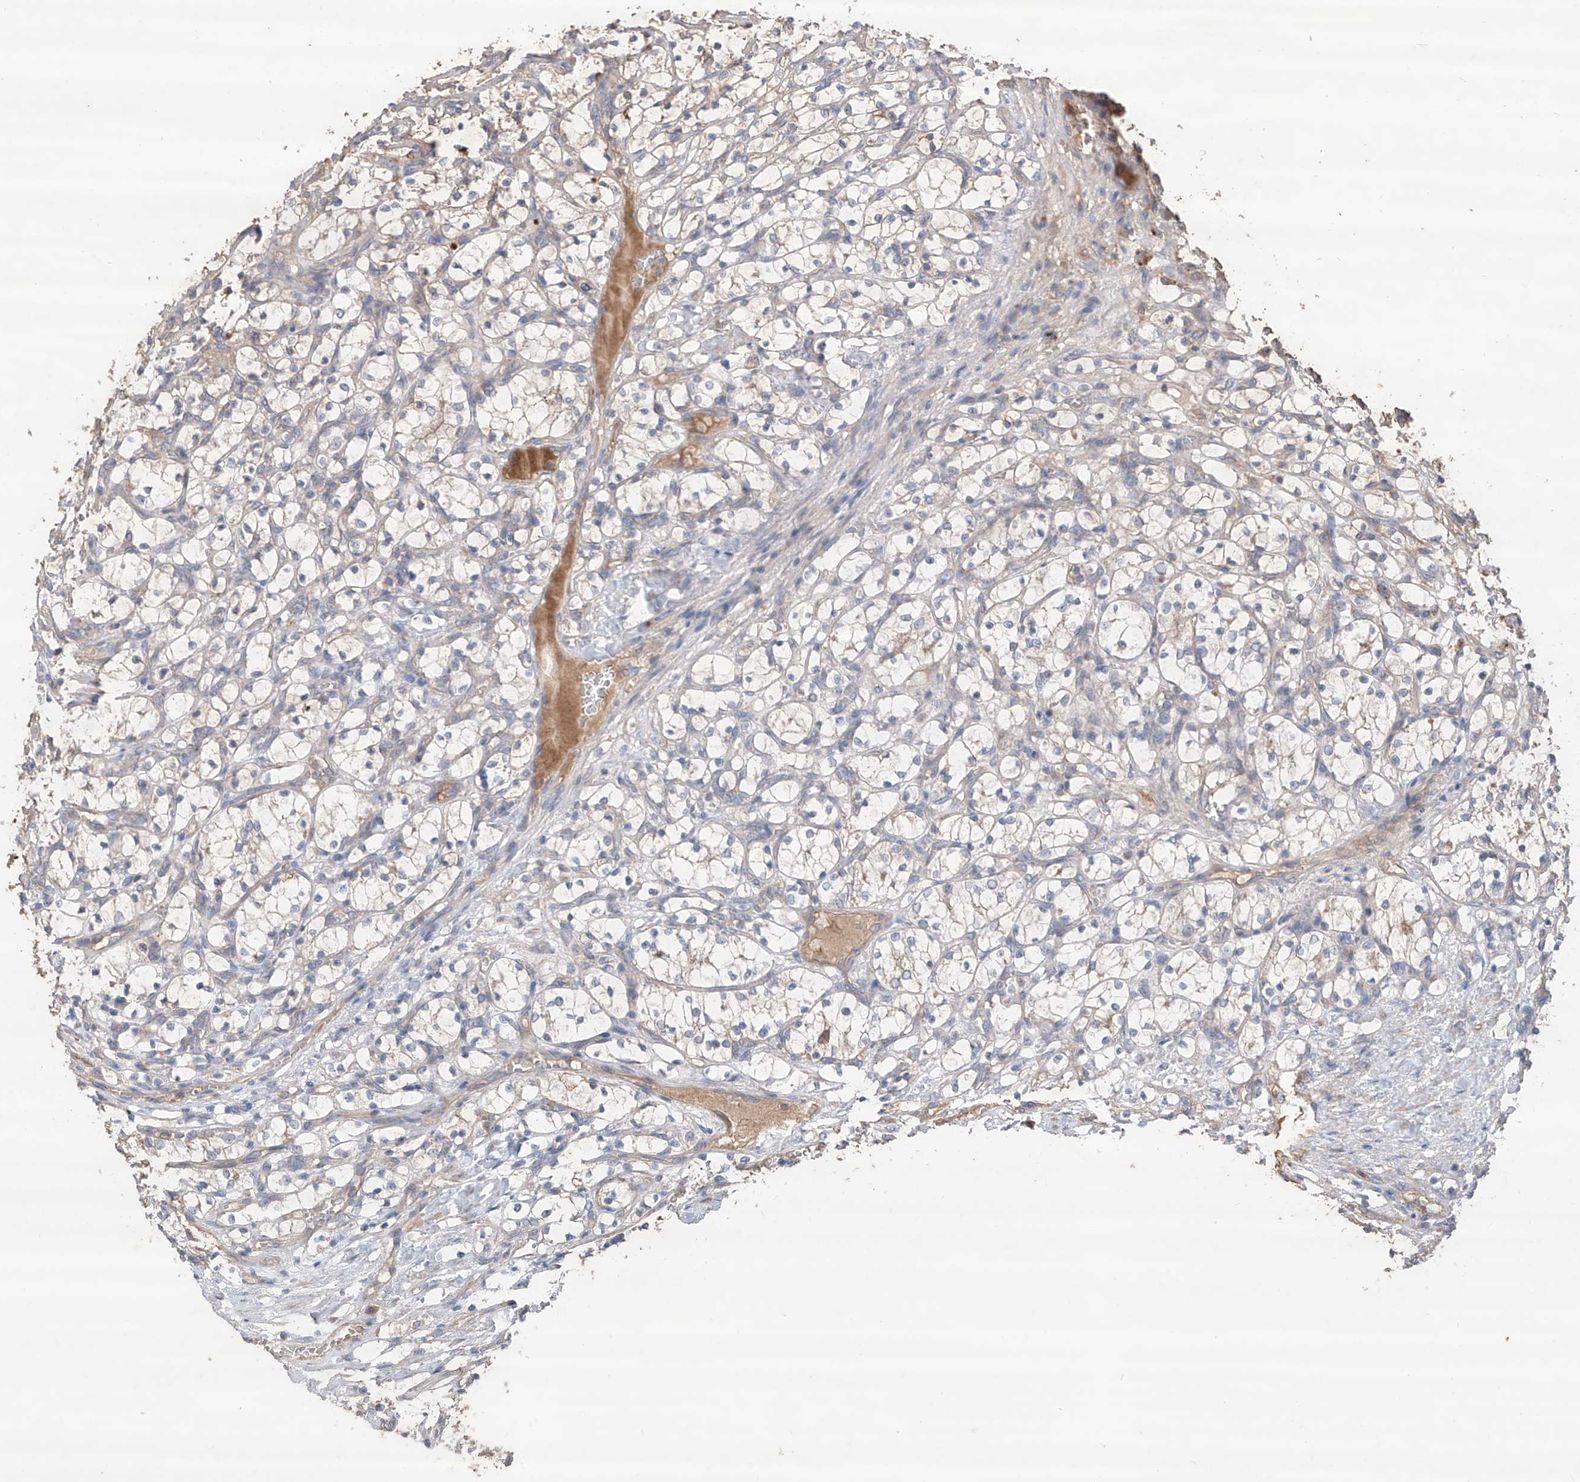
{"staining": {"intensity": "negative", "quantity": "none", "location": "none"}, "tissue": "renal cancer", "cell_type": "Tumor cells", "image_type": "cancer", "snomed": [{"axis": "morphology", "description": "Adenocarcinoma, NOS"}, {"axis": "topography", "description": "Kidney"}], "caption": "This is a image of immunohistochemistry staining of renal adenocarcinoma, which shows no expression in tumor cells.", "gene": "EDN1", "patient": {"sex": "female", "age": 69}}